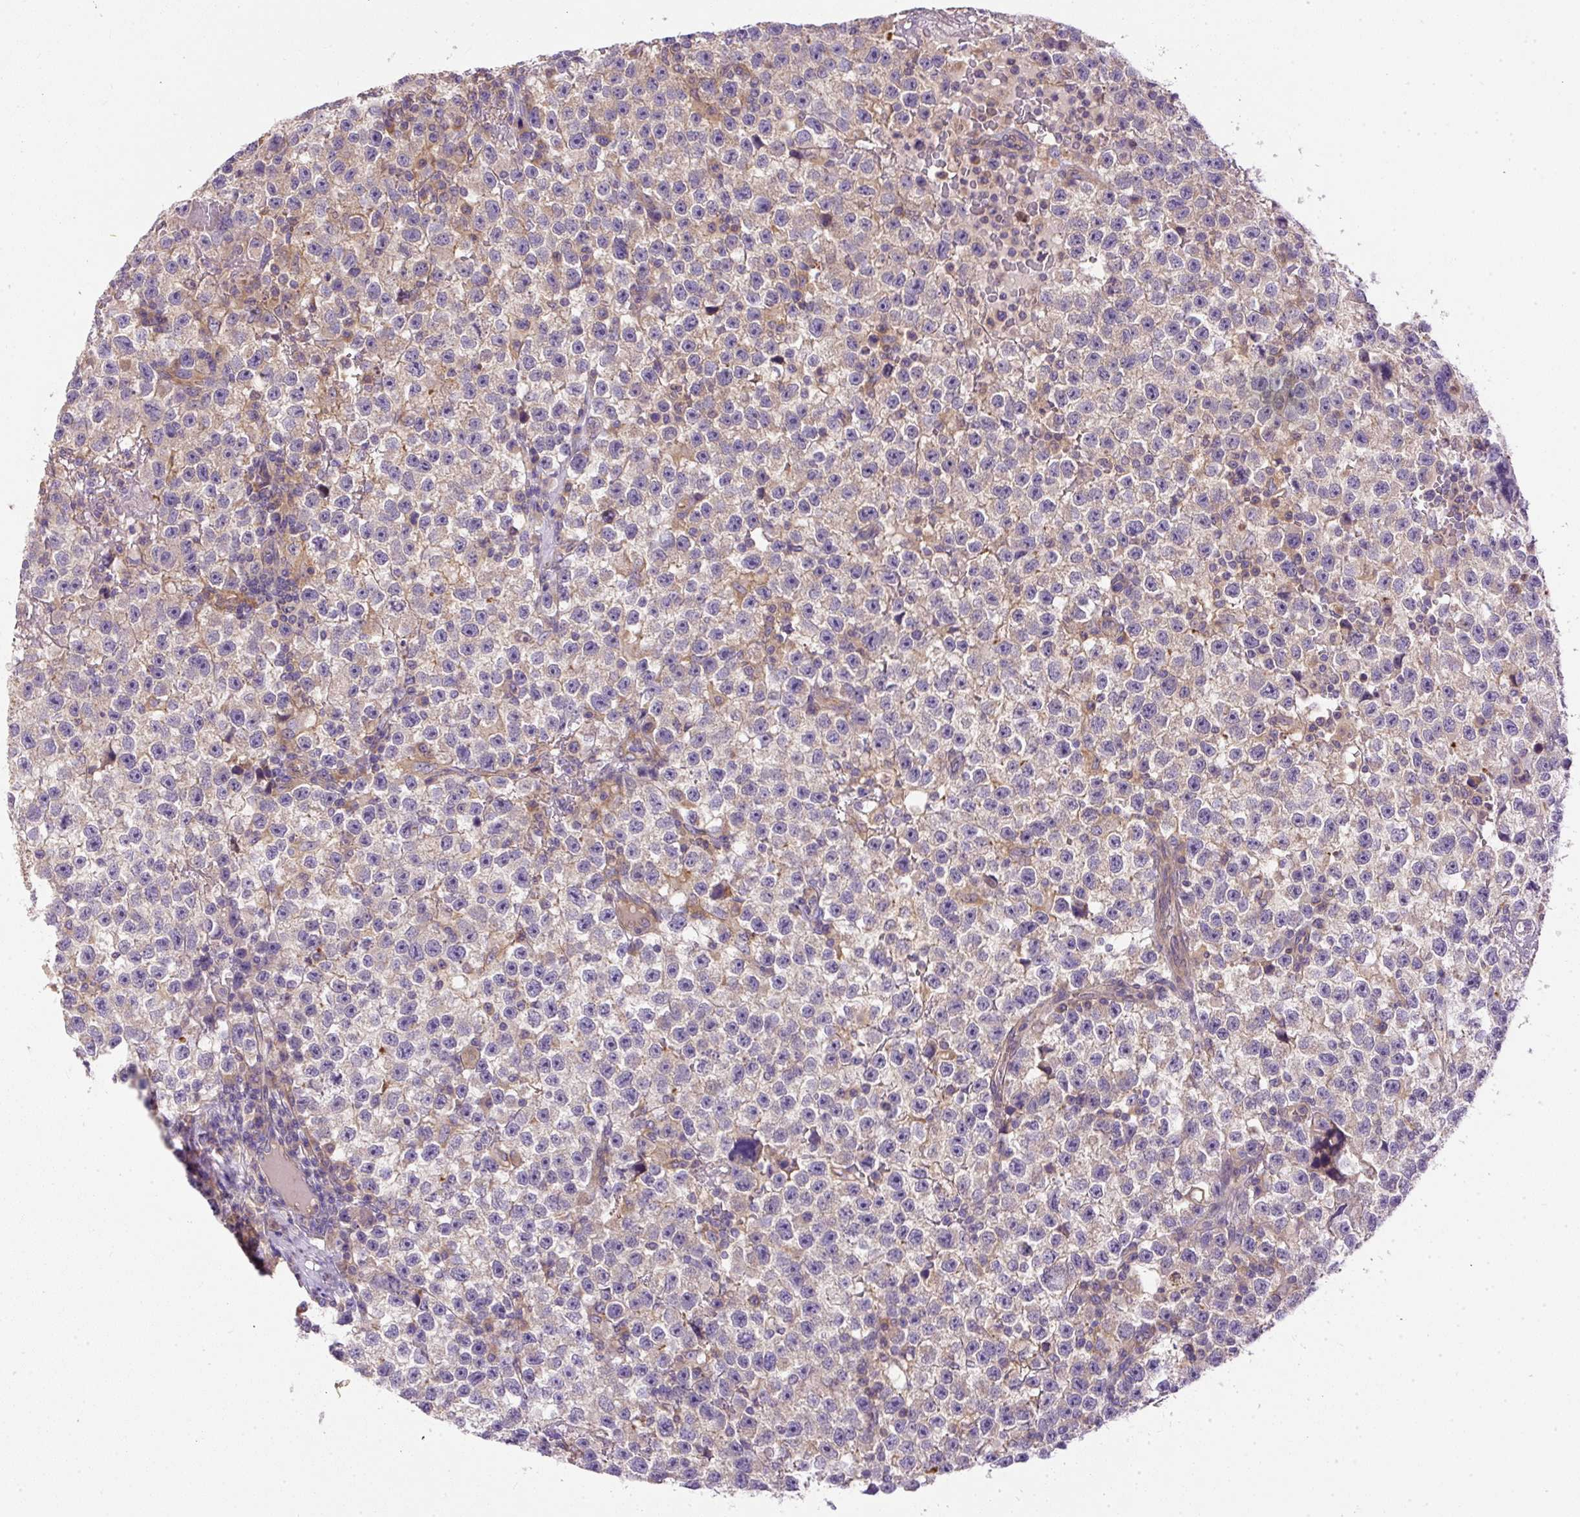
{"staining": {"intensity": "weak", "quantity": "<25%", "location": "cytoplasmic/membranous"}, "tissue": "testis cancer", "cell_type": "Tumor cells", "image_type": "cancer", "snomed": [{"axis": "morphology", "description": "Seminoma, NOS"}, {"axis": "topography", "description": "Testis"}], "caption": "Protein analysis of testis cancer reveals no significant staining in tumor cells. (DAB (3,3'-diaminobenzidine) IHC visualized using brightfield microscopy, high magnification).", "gene": "DAPK1", "patient": {"sex": "male", "age": 22}}